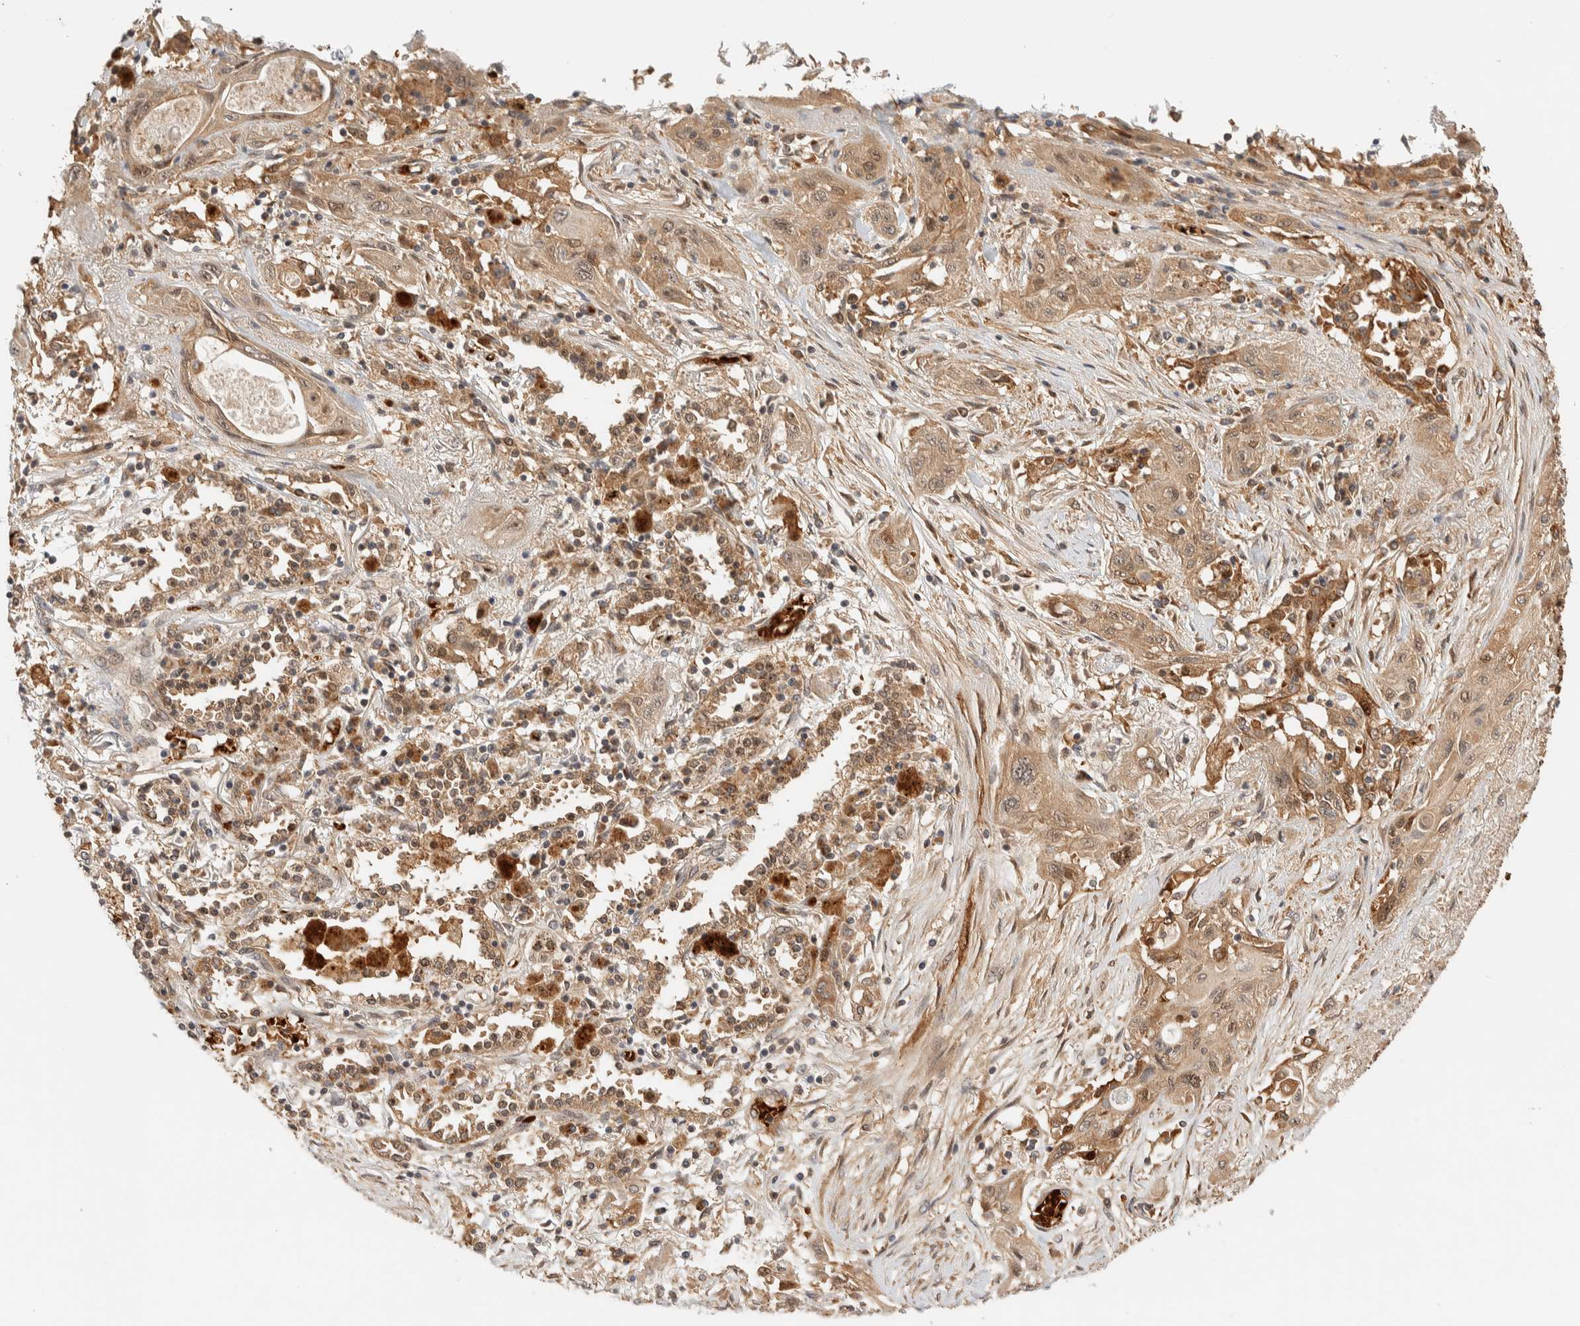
{"staining": {"intensity": "moderate", "quantity": ">75%", "location": "cytoplasmic/membranous"}, "tissue": "lung cancer", "cell_type": "Tumor cells", "image_type": "cancer", "snomed": [{"axis": "morphology", "description": "Squamous cell carcinoma, NOS"}, {"axis": "topography", "description": "Lung"}], "caption": "Human lung squamous cell carcinoma stained with a brown dye reveals moderate cytoplasmic/membranous positive expression in approximately >75% of tumor cells.", "gene": "TTI2", "patient": {"sex": "female", "age": 47}}